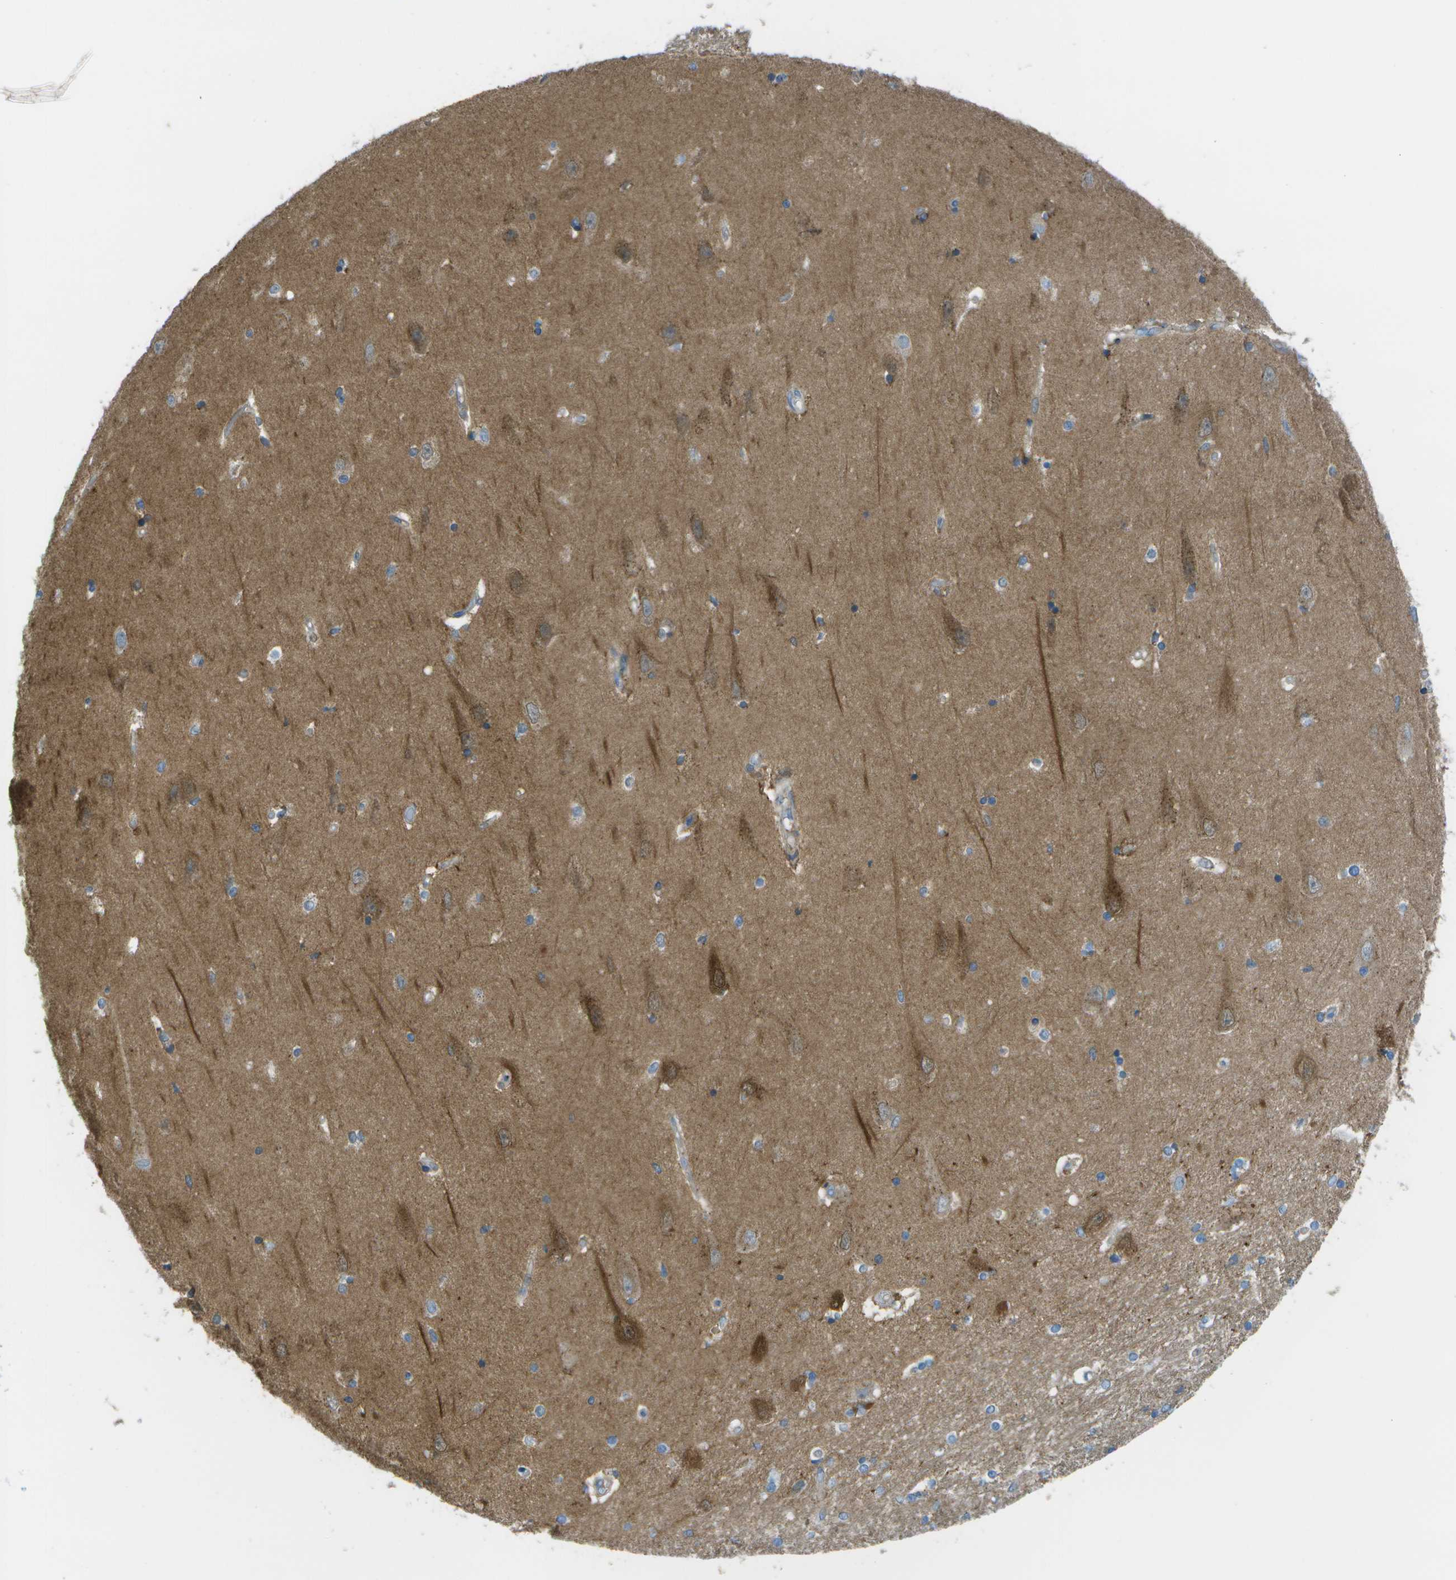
{"staining": {"intensity": "moderate", "quantity": "<25%", "location": "cytoplasmic/membranous"}, "tissue": "hippocampus", "cell_type": "Glial cells", "image_type": "normal", "snomed": [{"axis": "morphology", "description": "Normal tissue, NOS"}, {"axis": "topography", "description": "Hippocampus"}], "caption": "IHC of benign human hippocampus displays low levels of moderate cytoplasmic/membranous expression in about <25% of glial cells. Using DAB (3,3'-diaminobenzidine) (brown) and hematoxylin (blue) stains, captured at high magnification using brightfield microscopy.", "gene": "LRRC66", "patient": {"sex": "male", "age": 45}}